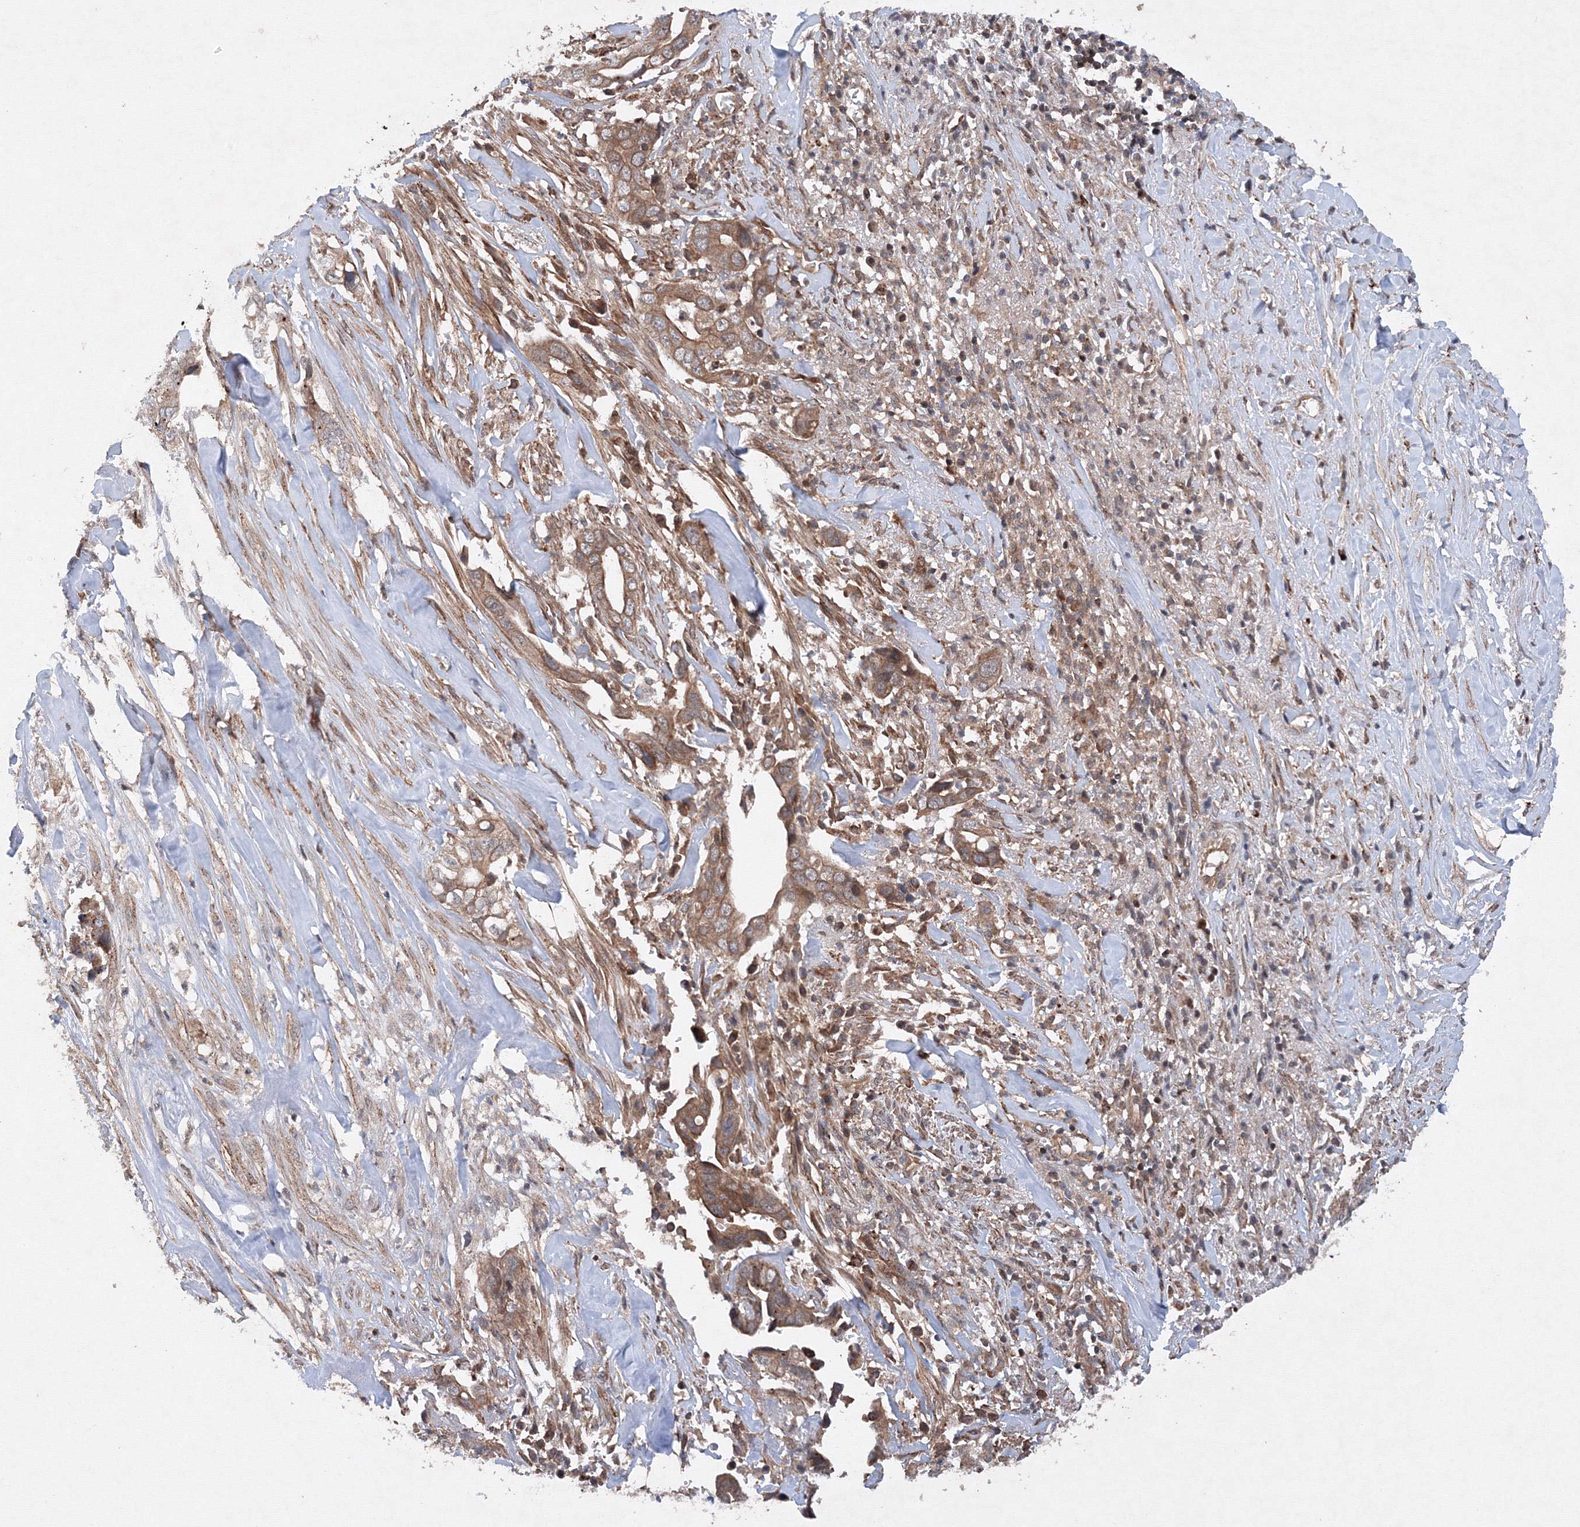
{"staining": {"intensity": "moderate", "quantity": ">75%", "location": "cytoplasmic/membranous"}, "tissue": "liver cancer", "cell_type": "Tumor cells", "image_type": "cancer", "snomed": [{"axis": "morphology", "description": "Cholangiocarcinoma"}, {"axis": "topography", "description": "Liver"}], "caption": "Liver cancer tissue demonstrates moderate cytoplasmic/membranous staining in about >75% of tumor cells (Brightfield microscopy of DAB IHC at high magnification).", "gene": "DCTD", "patient": {"sex": "female", "age": 79}}